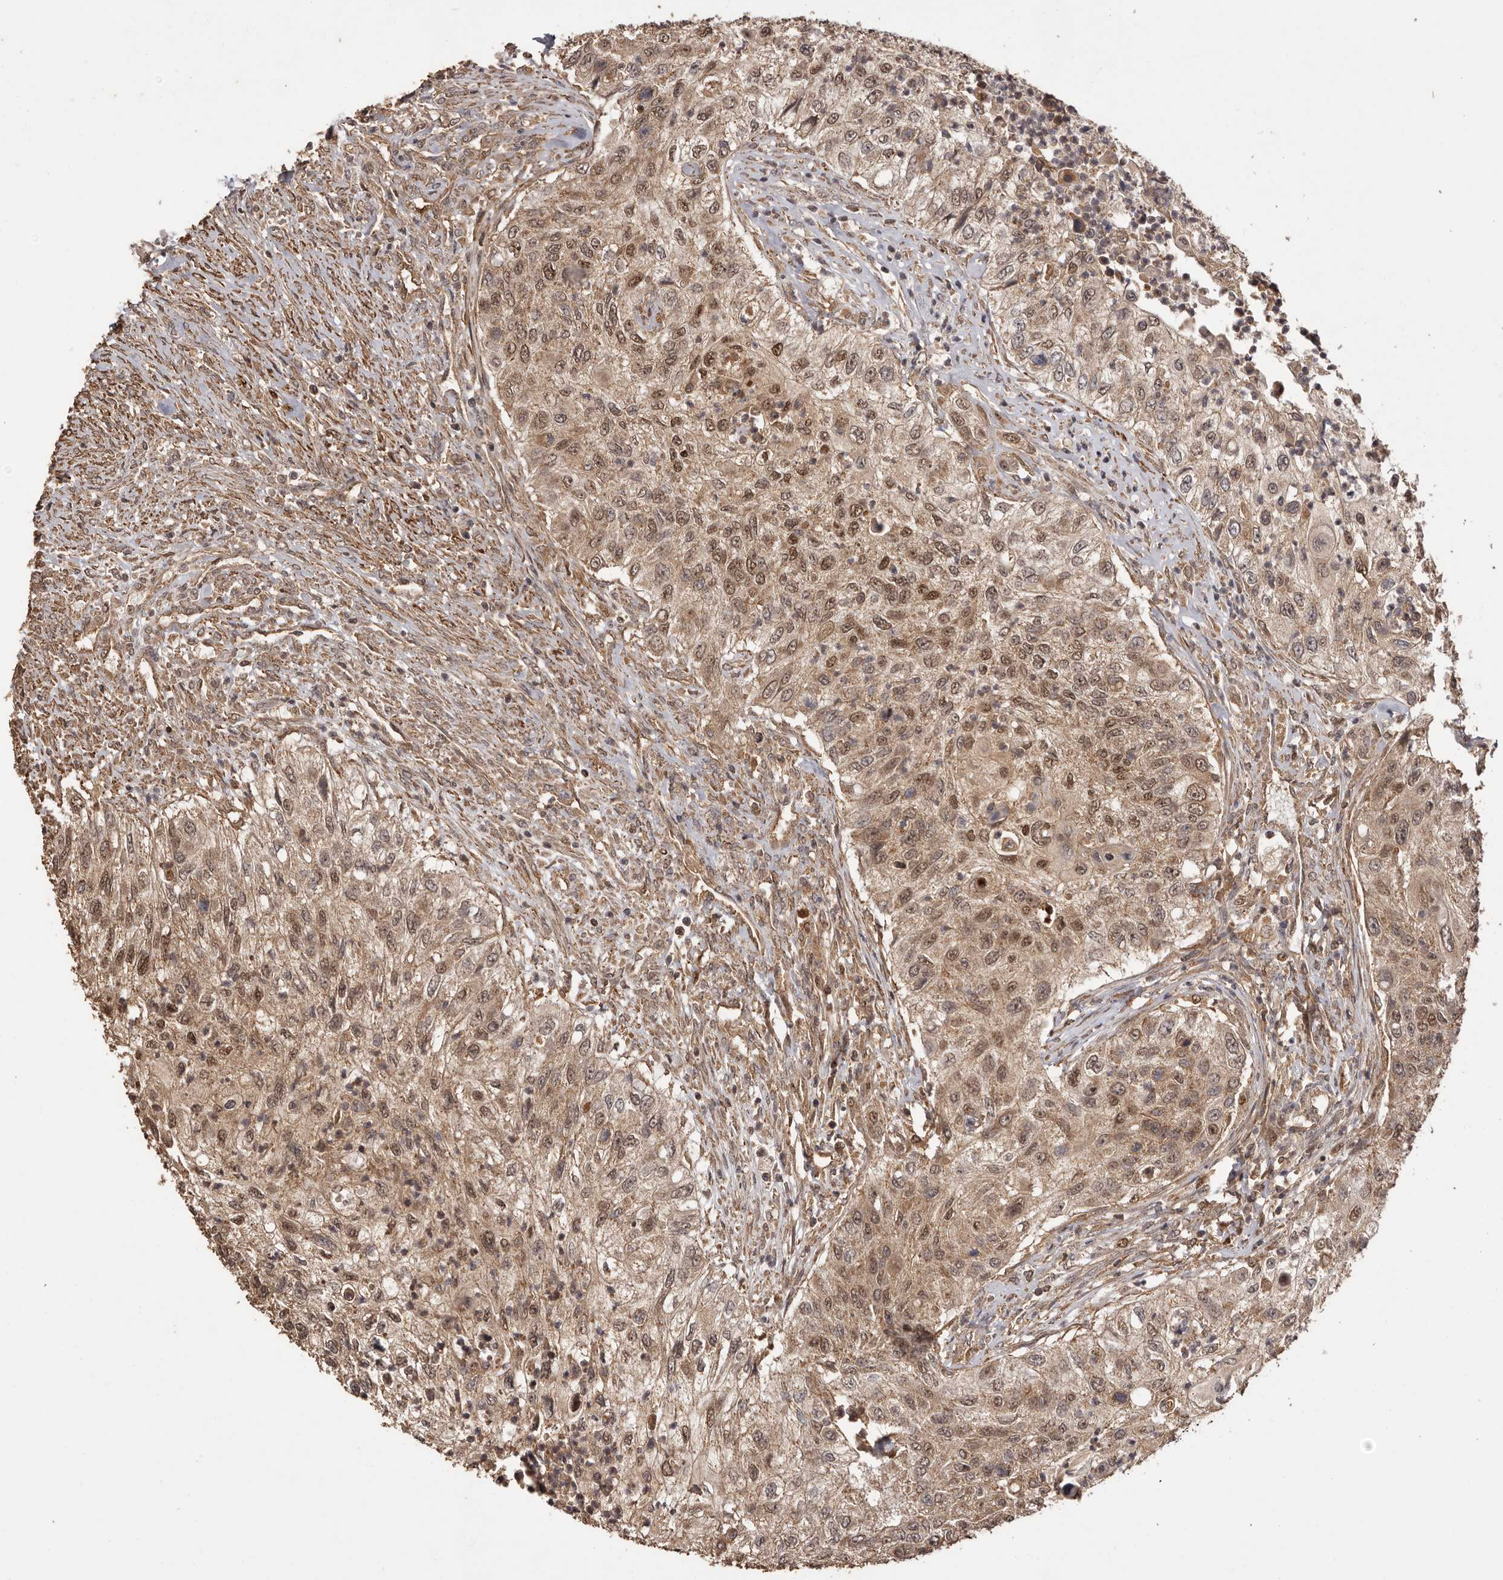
{"staining": {"intensity": "moderate", "quantity": ">75%", "location": "cytoplasmic/membranous,nuclear"}, "tissue": "urothelial cancer", "cell_type": "Tumor cells", "image_type": "cancer", "snomed": [{"axis": "morphology", "description": "Urothelial carcinoma, High grade"}, {"axis": "topography", "description": "Urinary bladder"}], "caption": "Immunohistochemistry (IHC) of human urothelial carcinoma (high-grade) shows medium levels of moderate cytoplasmic/membranous and nuclear positivity in approximately >75% of tumor cells.", "gene": "UBR2", "patient": {"sex": "female", "age": 60}}